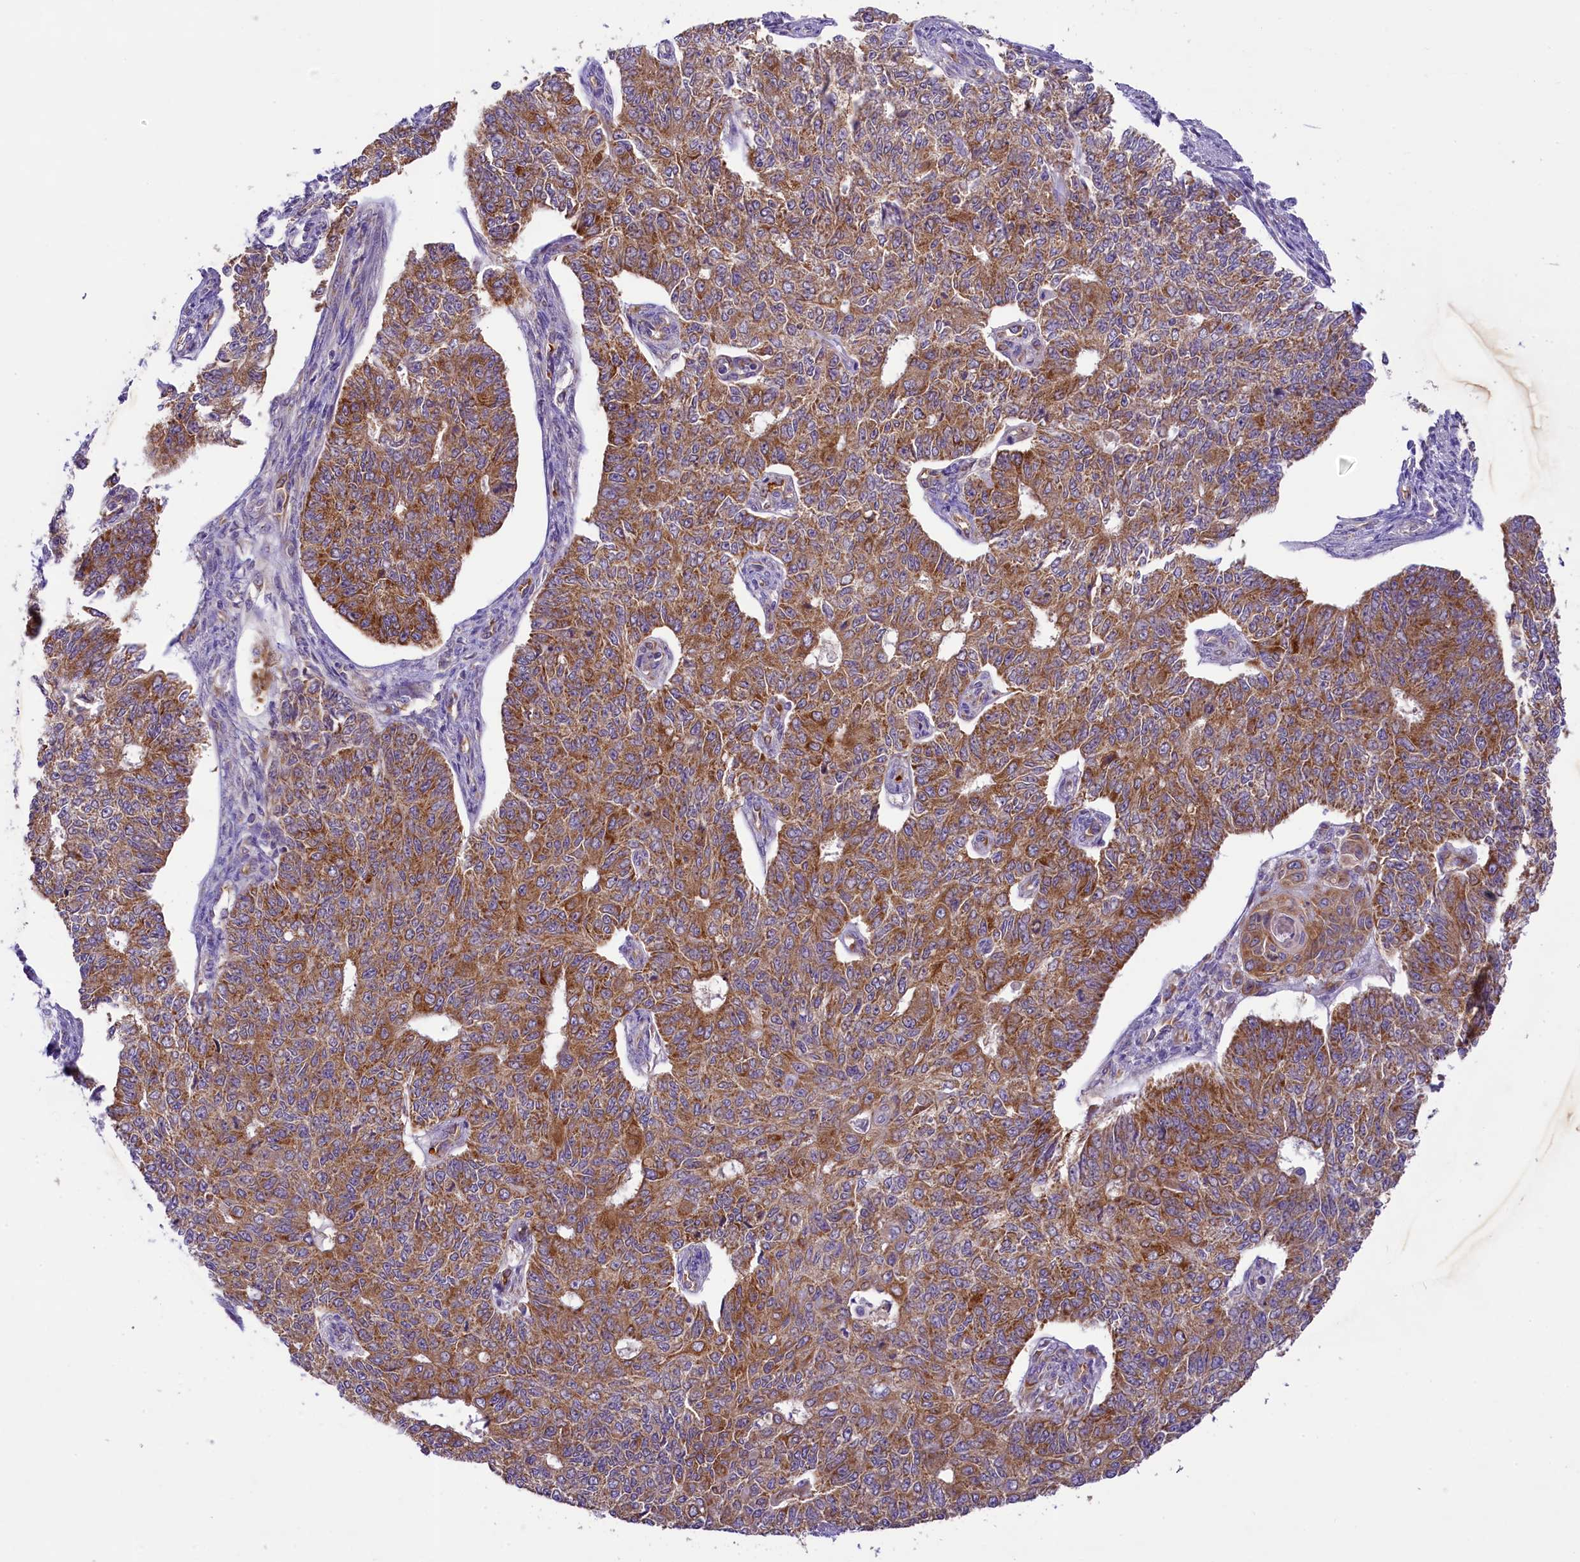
{"staining": {"intensity": "moderate", "quantity": ">75%", "location": "cytoplasmic/membranous"}, "tissue": "endometrial cancer", "cell_type": "Tumor cells", "image_type": "cancer", "snomed": [{"axis": "morphology", "description": "Adenocarcinoma, NOS"}, {"axis": "topography", "description": "Endometrium"}], "caption": "An immunohistochemistry micrograph of tumor tissue is shown. Protein staining in brown highlights moderate cytoplasmic/membranous positivity in adenocarcinoma (endometrial) within tumor cells.", "gene": "LARP4", "patient": {"sex": "female", "age": 32}}